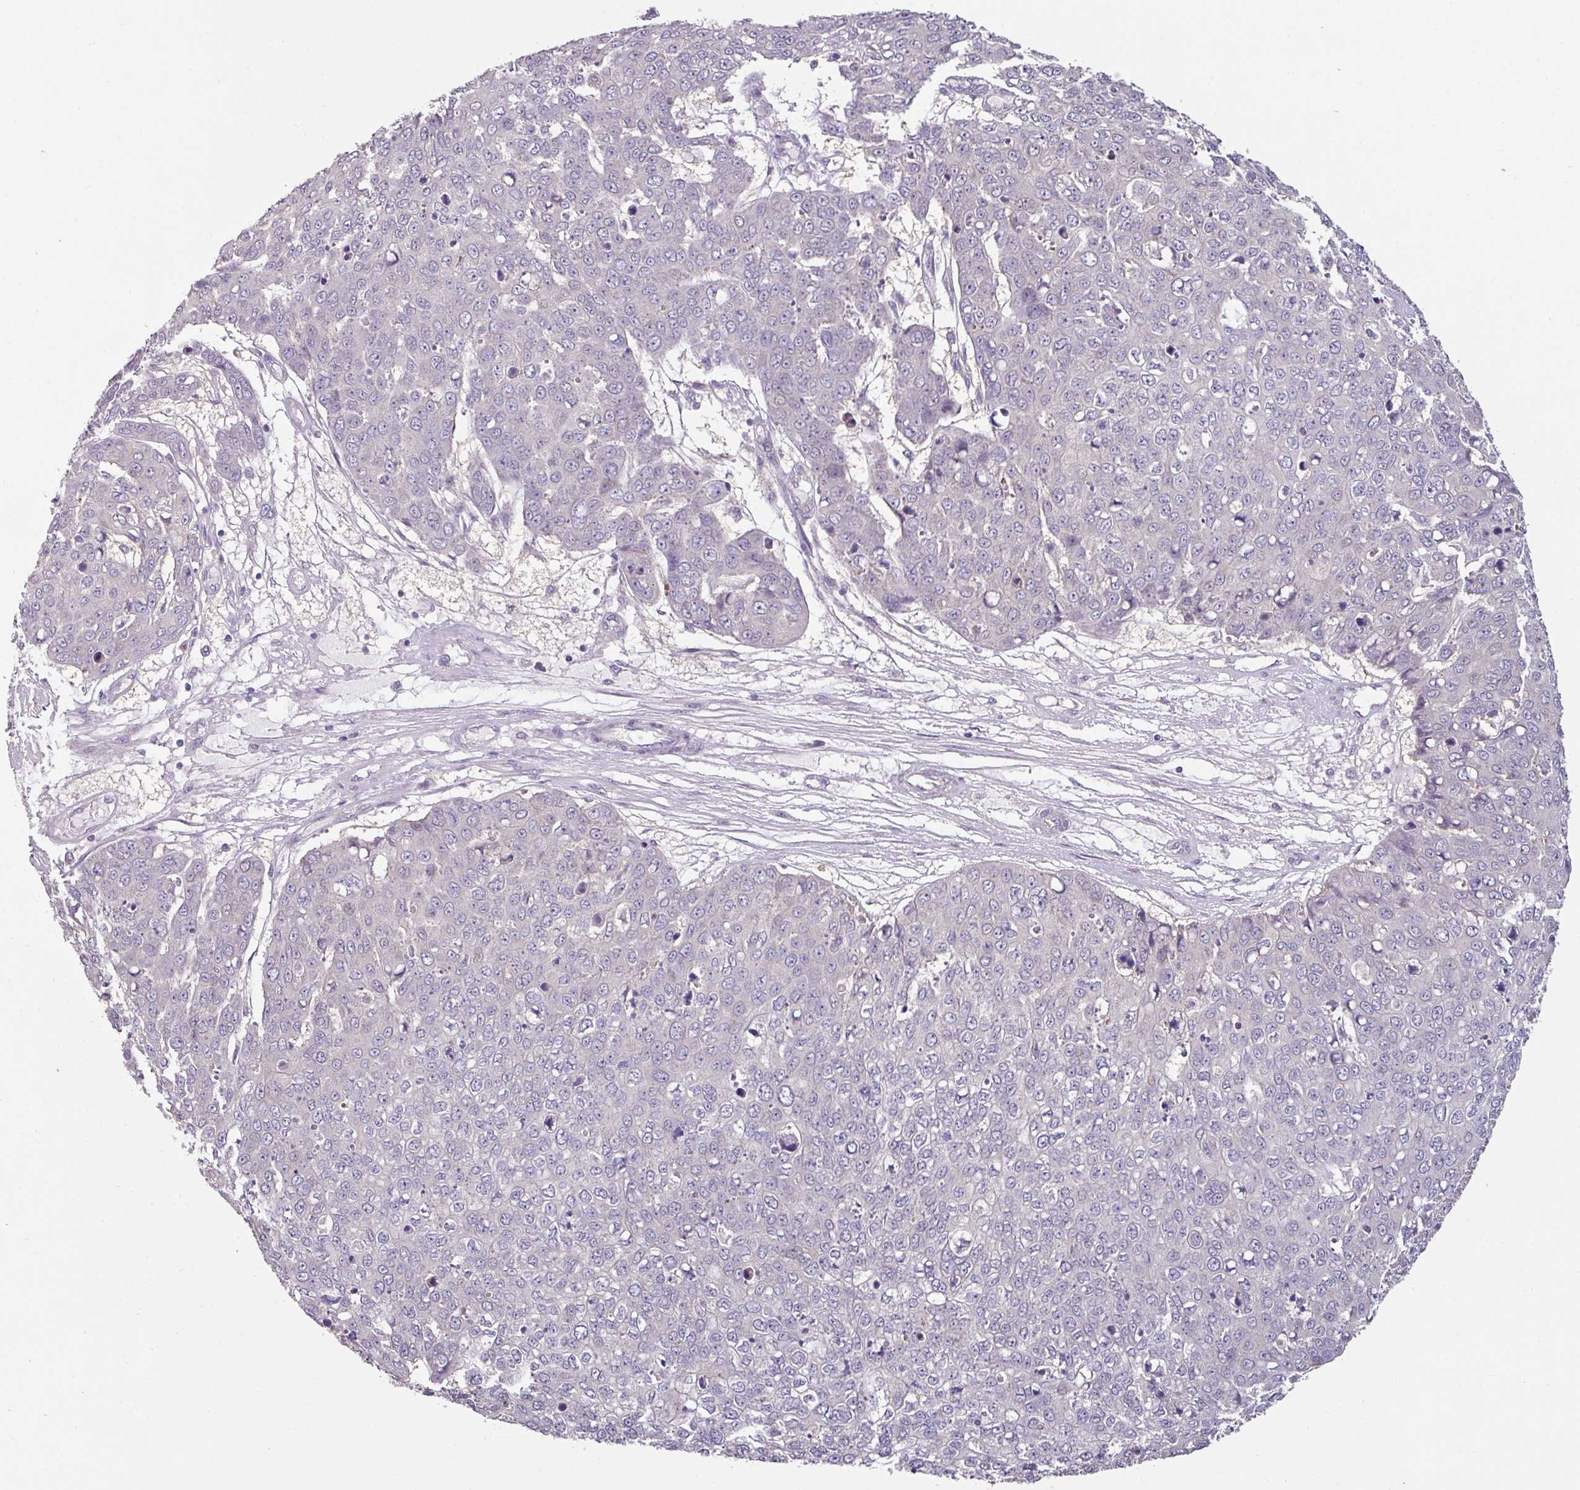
{"staining": {"intensity": "negative", "quantity": "none", "location": "none"}, "tissue": "skin cancer", "cell_type": "Tumor cells", "image_type": "cancer", "snomed": [{"axis": "morphology", "description": "Normal tissue, NOS"}, {"axis": "morphology", "description": "Squamous cell carcinoma, NOS"}, {"axis": "topography", "description": "Skin"}], "caption": "Immunohistochemistry (IHC) image of neoplastic tissue: squamous cell carcinoma (skin) stained with DAB shows no significant protein expression in tumor cells.", "gene": "MTMR14", "patient": {"sex": "male", "age": 72}}